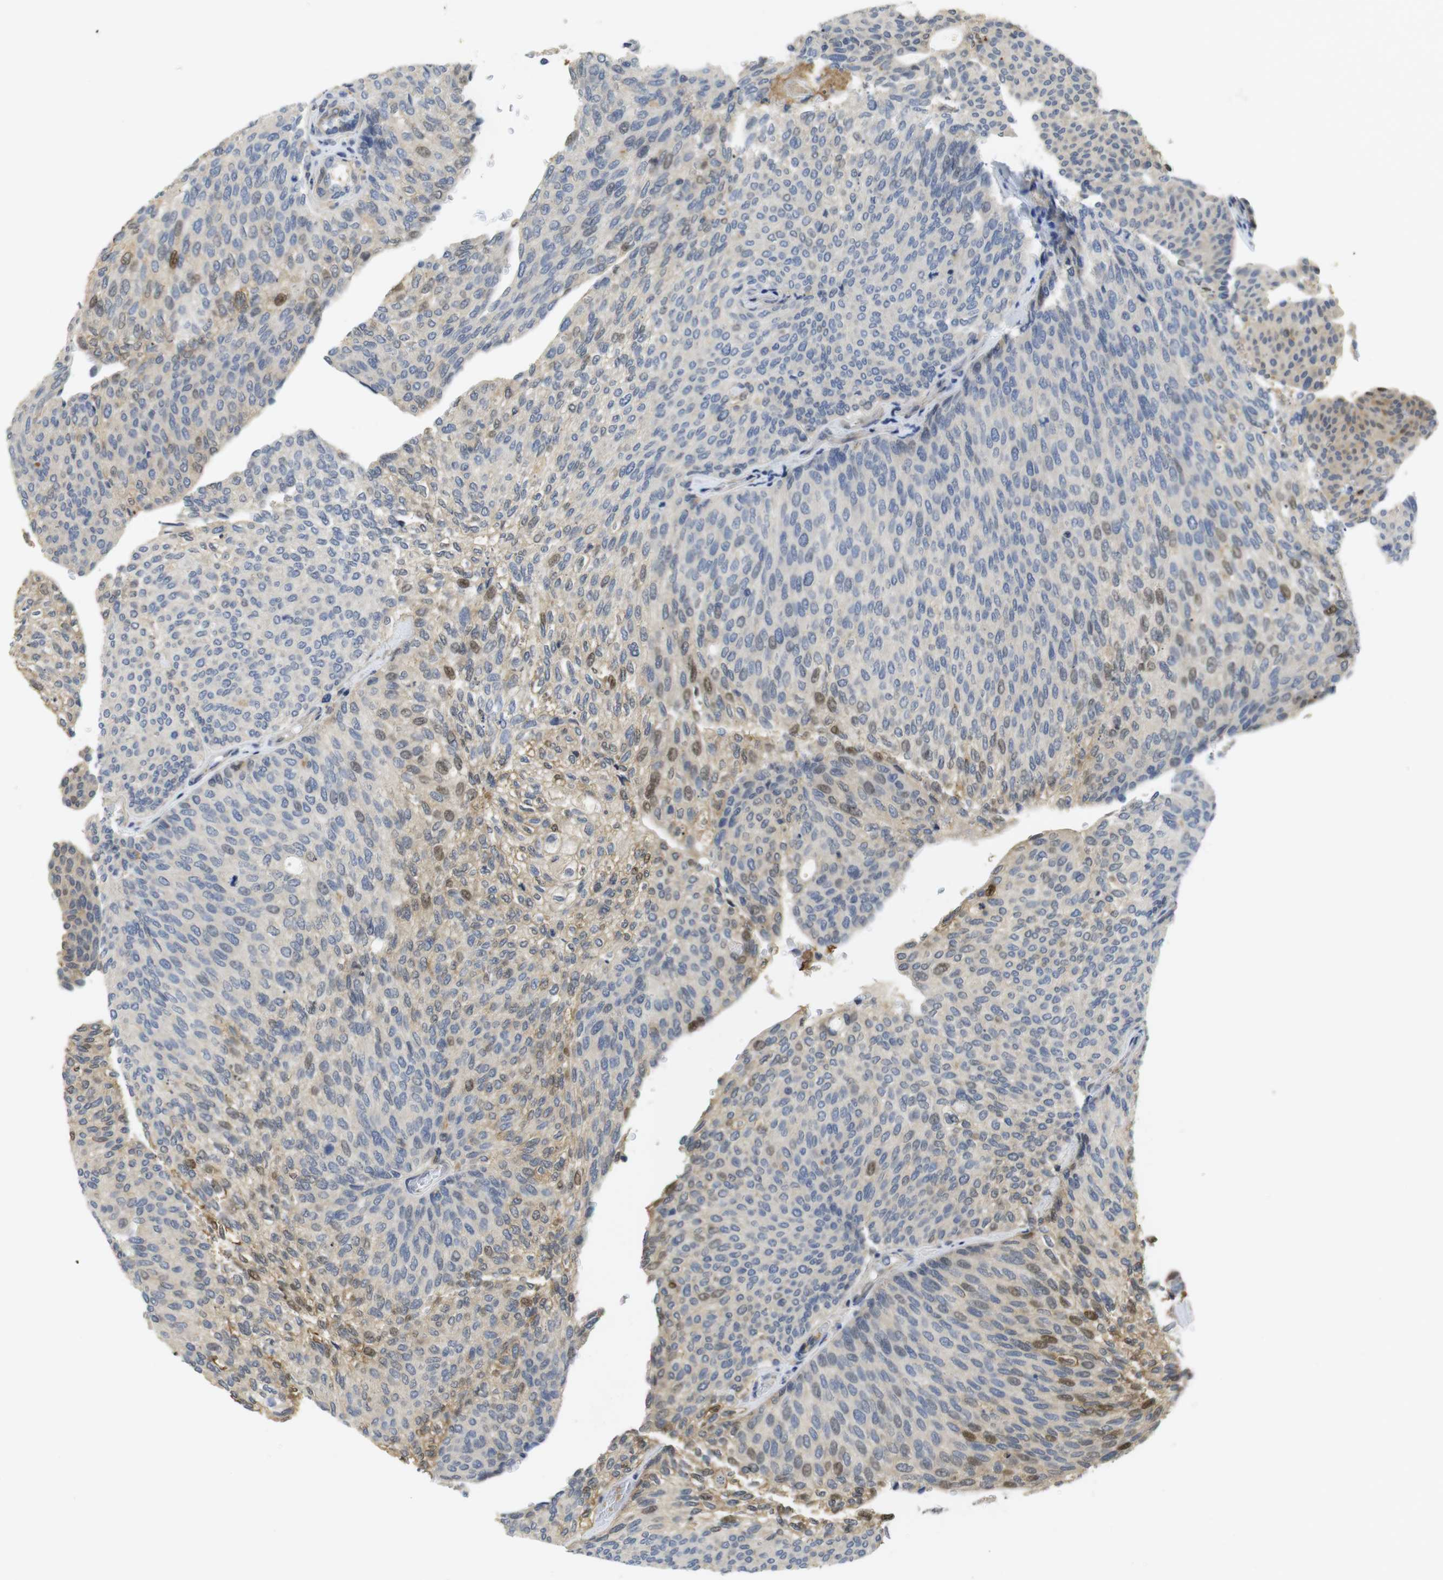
{"staining": {"intensity": "moderate", "quantity": "<25%", "location": "cytoplasmic/membranous,nuclear"}, "tissue": "urothelial cancer", "cell_type": "Tumor cells", "image_type": "cancer", "snomed": [{"axis": "morphology", "description": "Urothelial carcinoma, Low grade"}, {"axis": "topography", "description": "Urinary bladder"}], "caption": "Human urothelial cancer stained for a protein (brown) demonstrates moderate cytoplasmic/membranous and nuclear positive expression in approximately <25% of tumor cells.", "gene": "FNTA", "patient": {"sex": "female", "age": 79}}